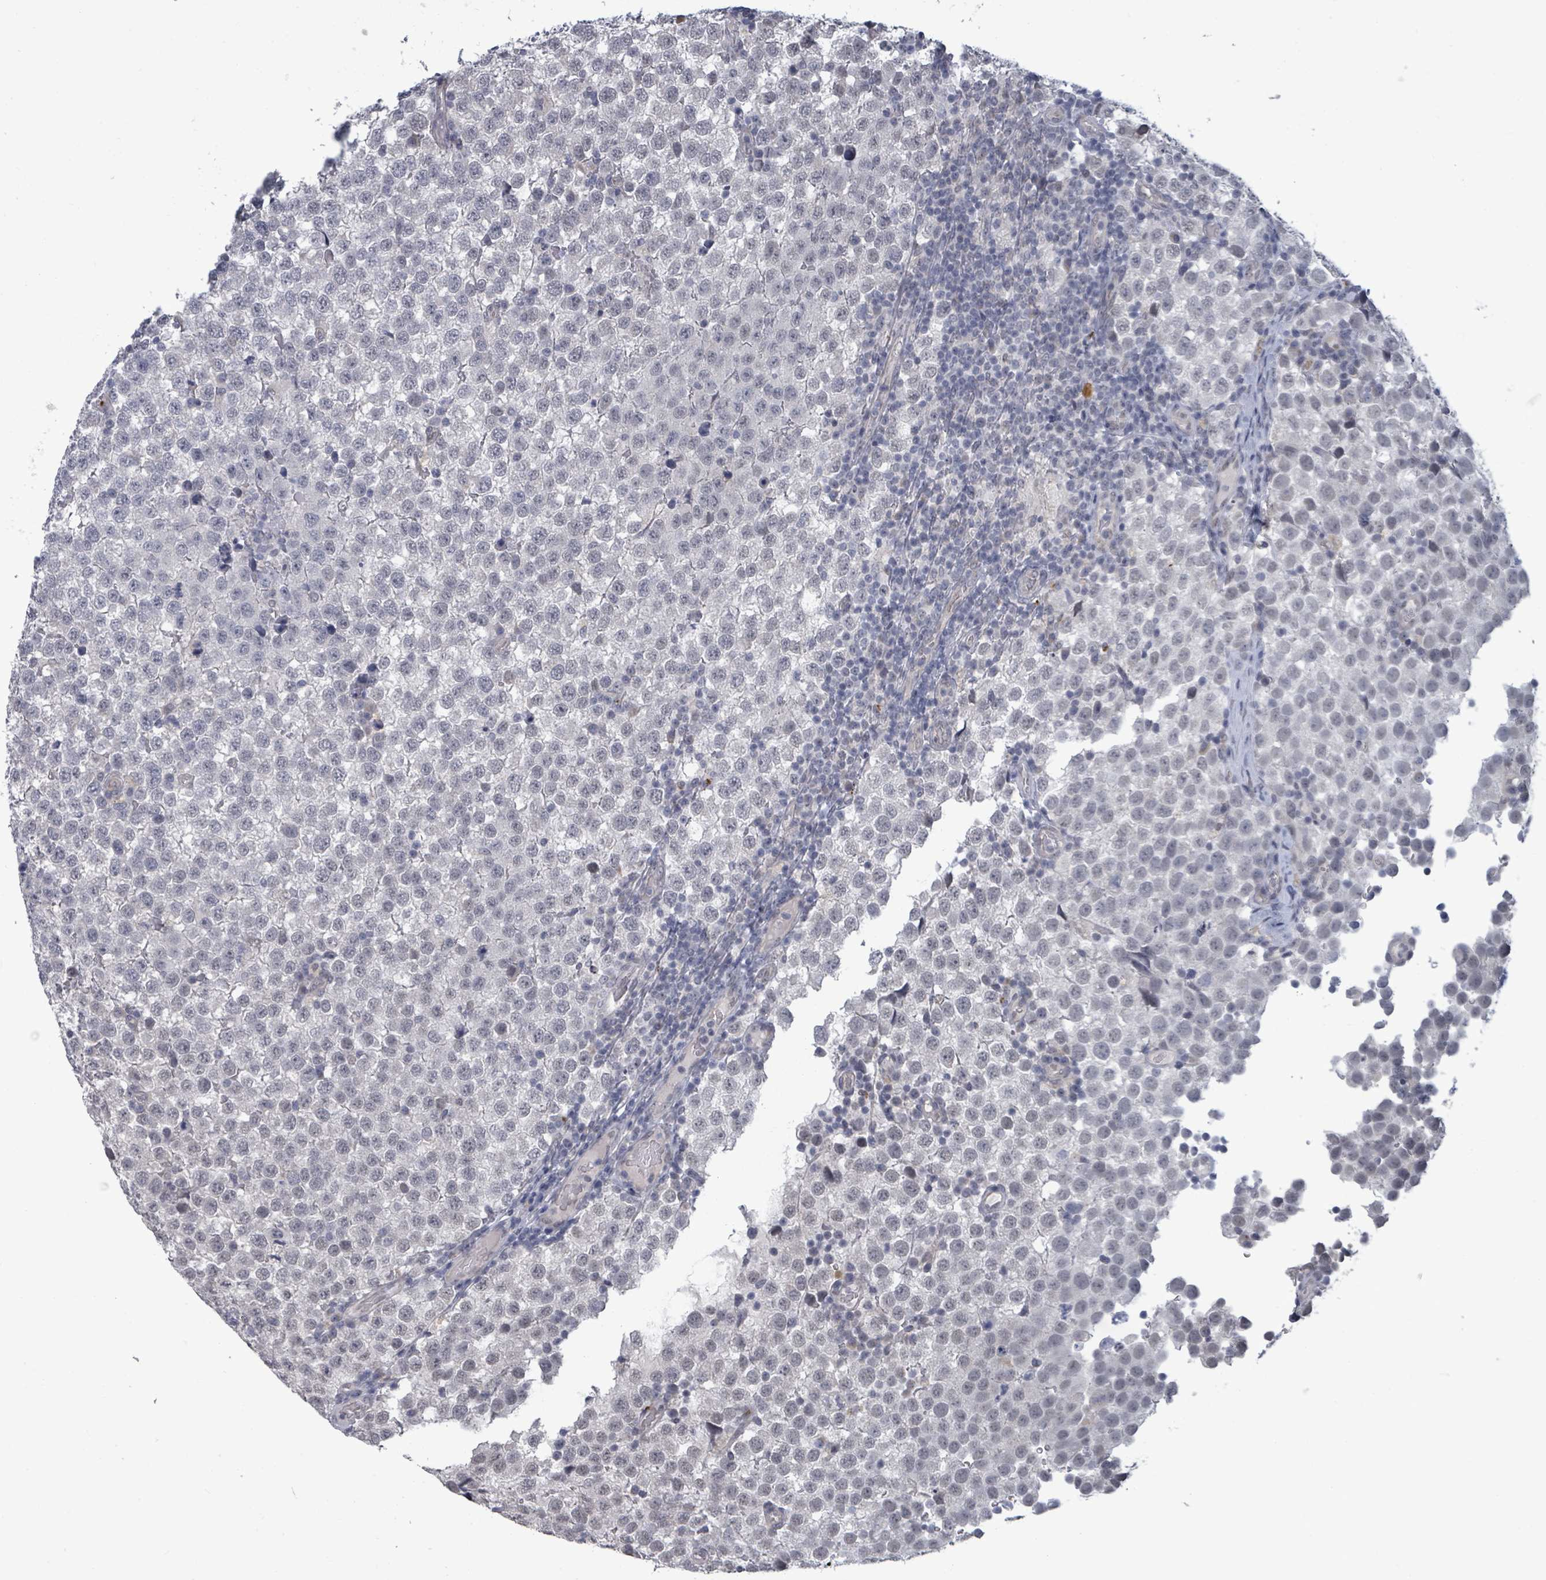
{"staining": {"intensity": "negative", "quantity": "none", "location": "none"}, "tissue": "testis cancer", "cell_type": "Tumor cells", "image_type": "cancer", "snomed": [{"axis": "morphology", "description": "Seminoma, NOS"}, {"axis": "topography", "description": "Testis"}], "caption": "There is no significant expression in tumor cells of testis seminoma. (DAB IHC, high magnification).", "gene": "ASB12", "patient": {"sex": "male", "age": 34}}